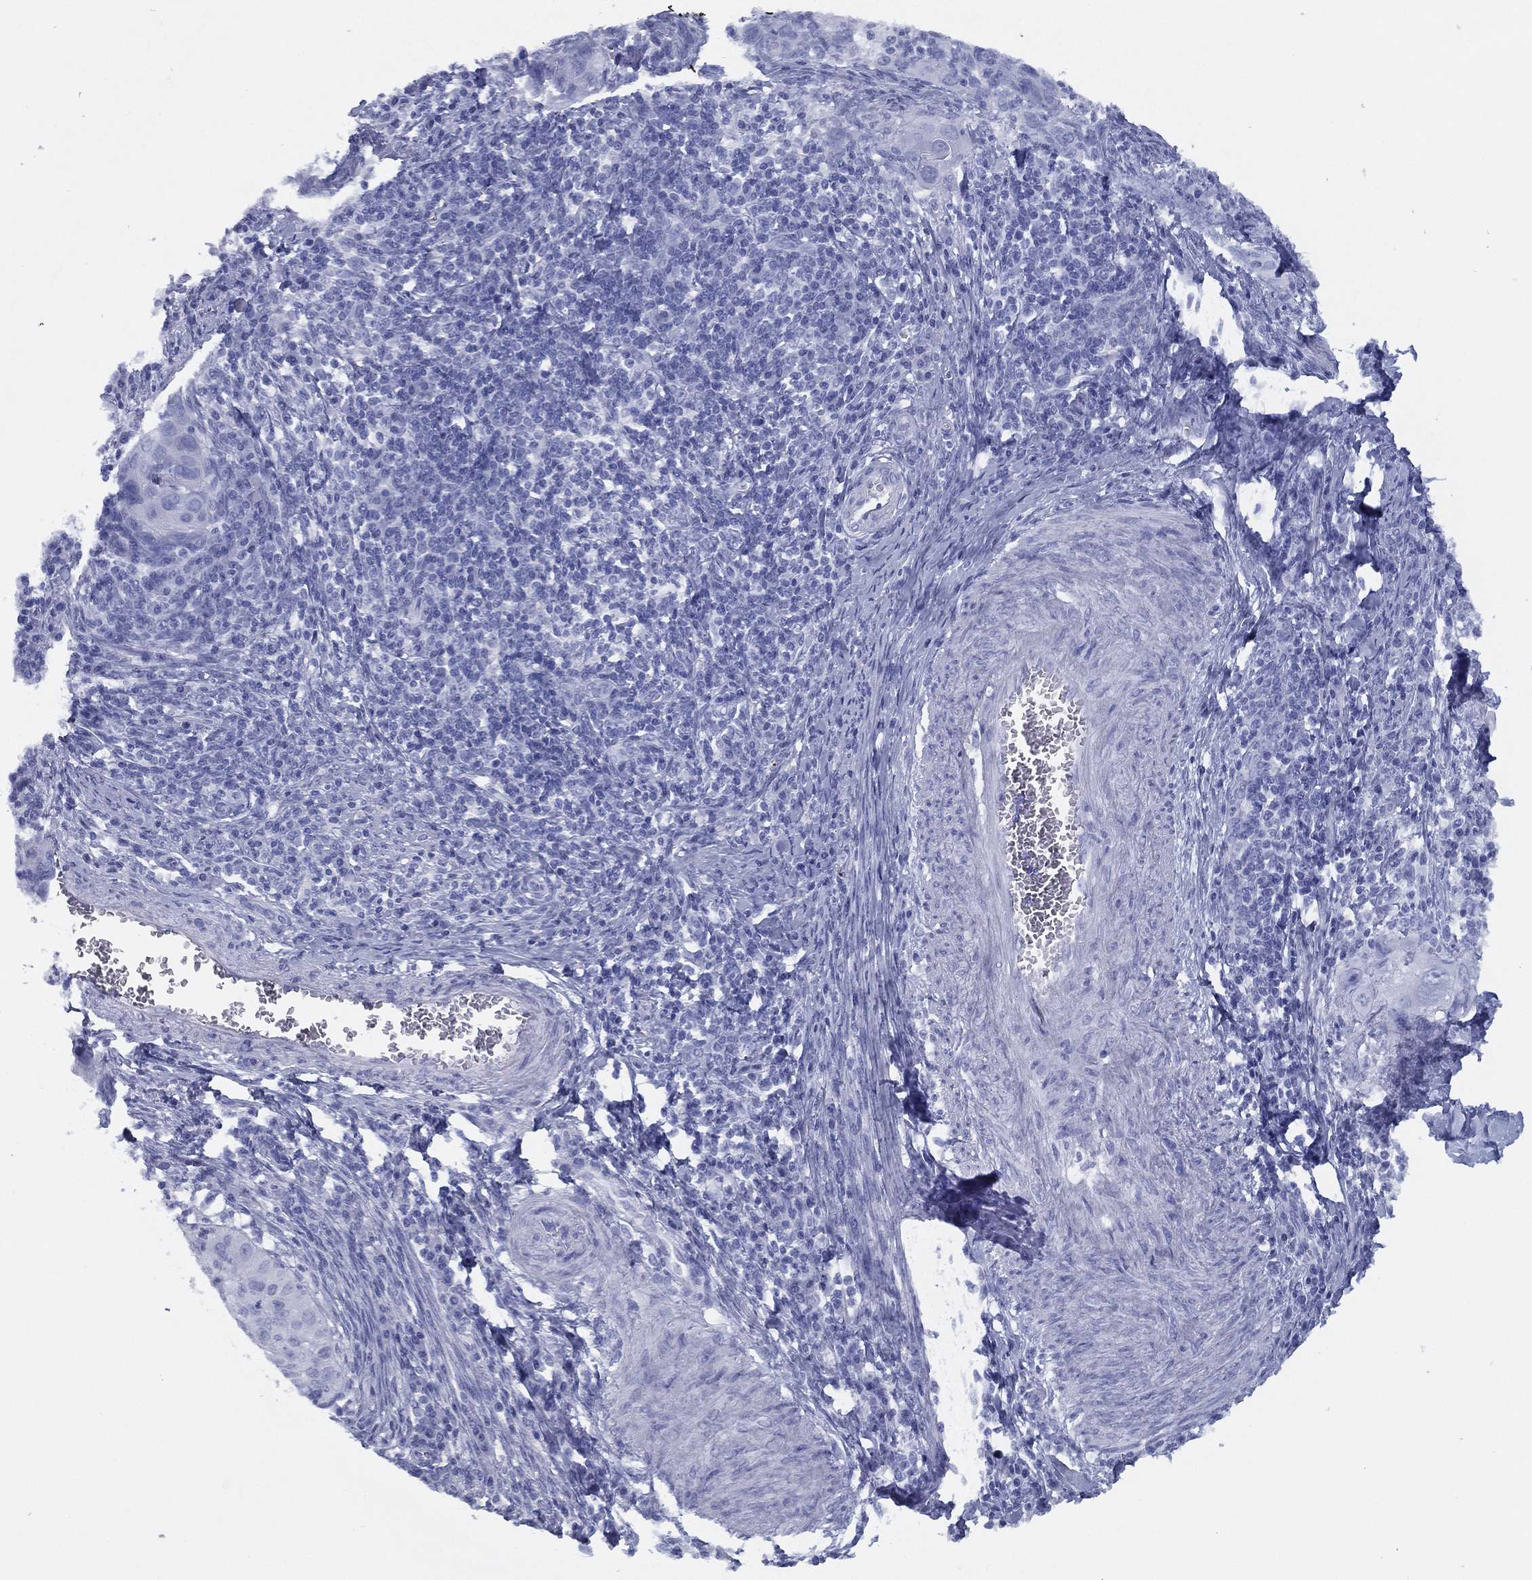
{"staining": {"intensity": "negative", "quantity": "none", "location": "none"}, "tissue": "cervical cancer", "cell_type": "Tumor cells", "image_type": "cancer", "snomed": [{"axis": "morphology", "description": "Squamous cell carcinoma, NOS"}, {"axis": "topography", "description": "Cervix"}], "caption": "This is an immunohistochemistry micrograph of cervical squamous cell carcinoma. There is no positivity in tumor cells.", "gene": "TMEM252", "patient": {"sex": "female", "age": 26}}